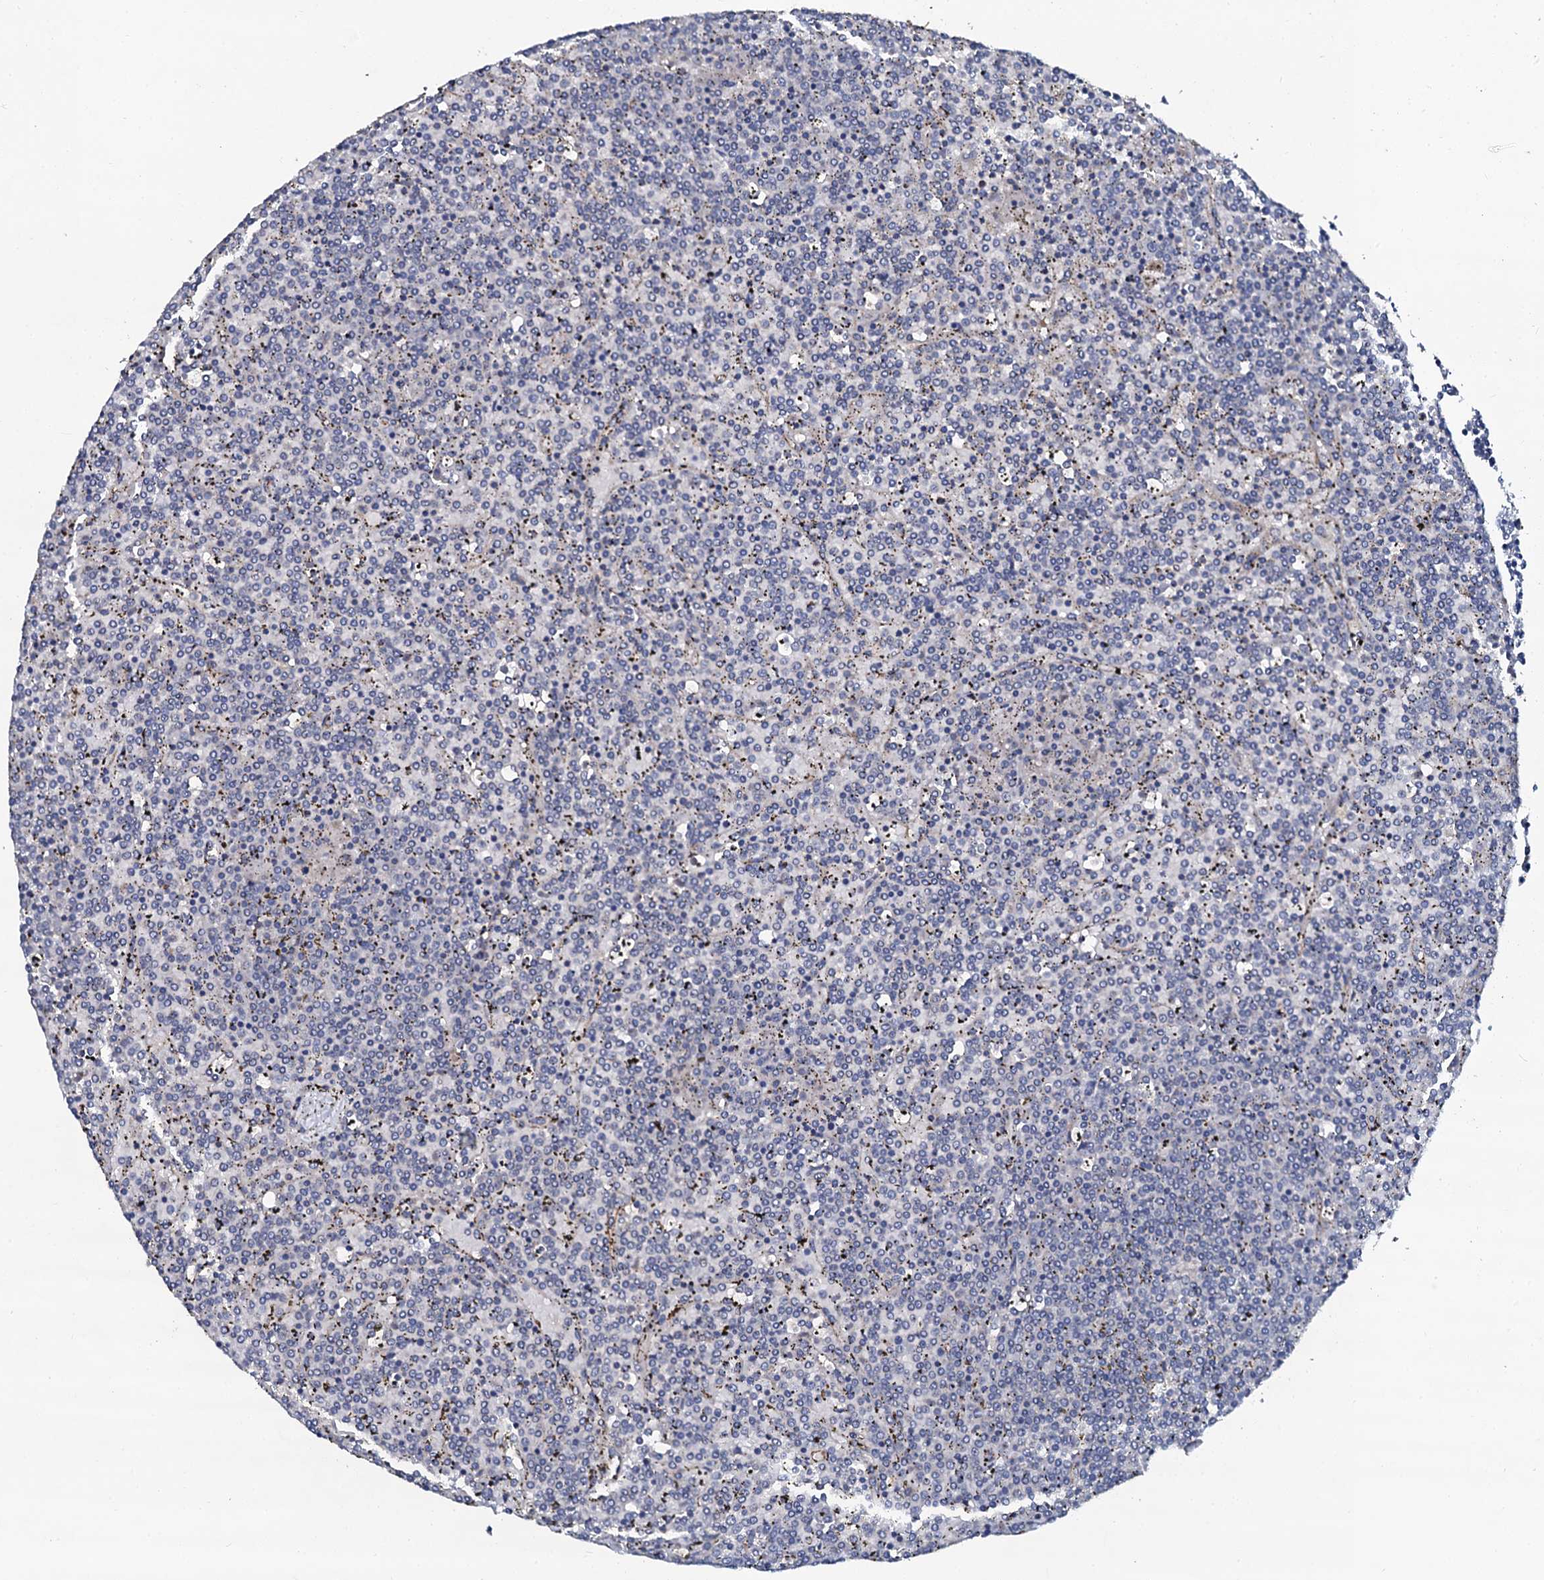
{"staining": {"intensity": "negative", "quantity": "none", "location": "none"}, "tissue": "lymphoma", "cell_type": "Tumor cells", "image_type": "cancer", "snomed": [{"axis": "morphology", "description": "Malignant lymphoma, non-Hodgkin's type, Low grade"}, {"axis": "topography", "description": "Spleen"}], "caption": "Immunohistochemistry of human low-grade malignant lymphoma, non-Hodgkin's type displays no positivity in tumor cells.", "gene": "GLCE", "patient": {"sex": "female", "age": 19}}